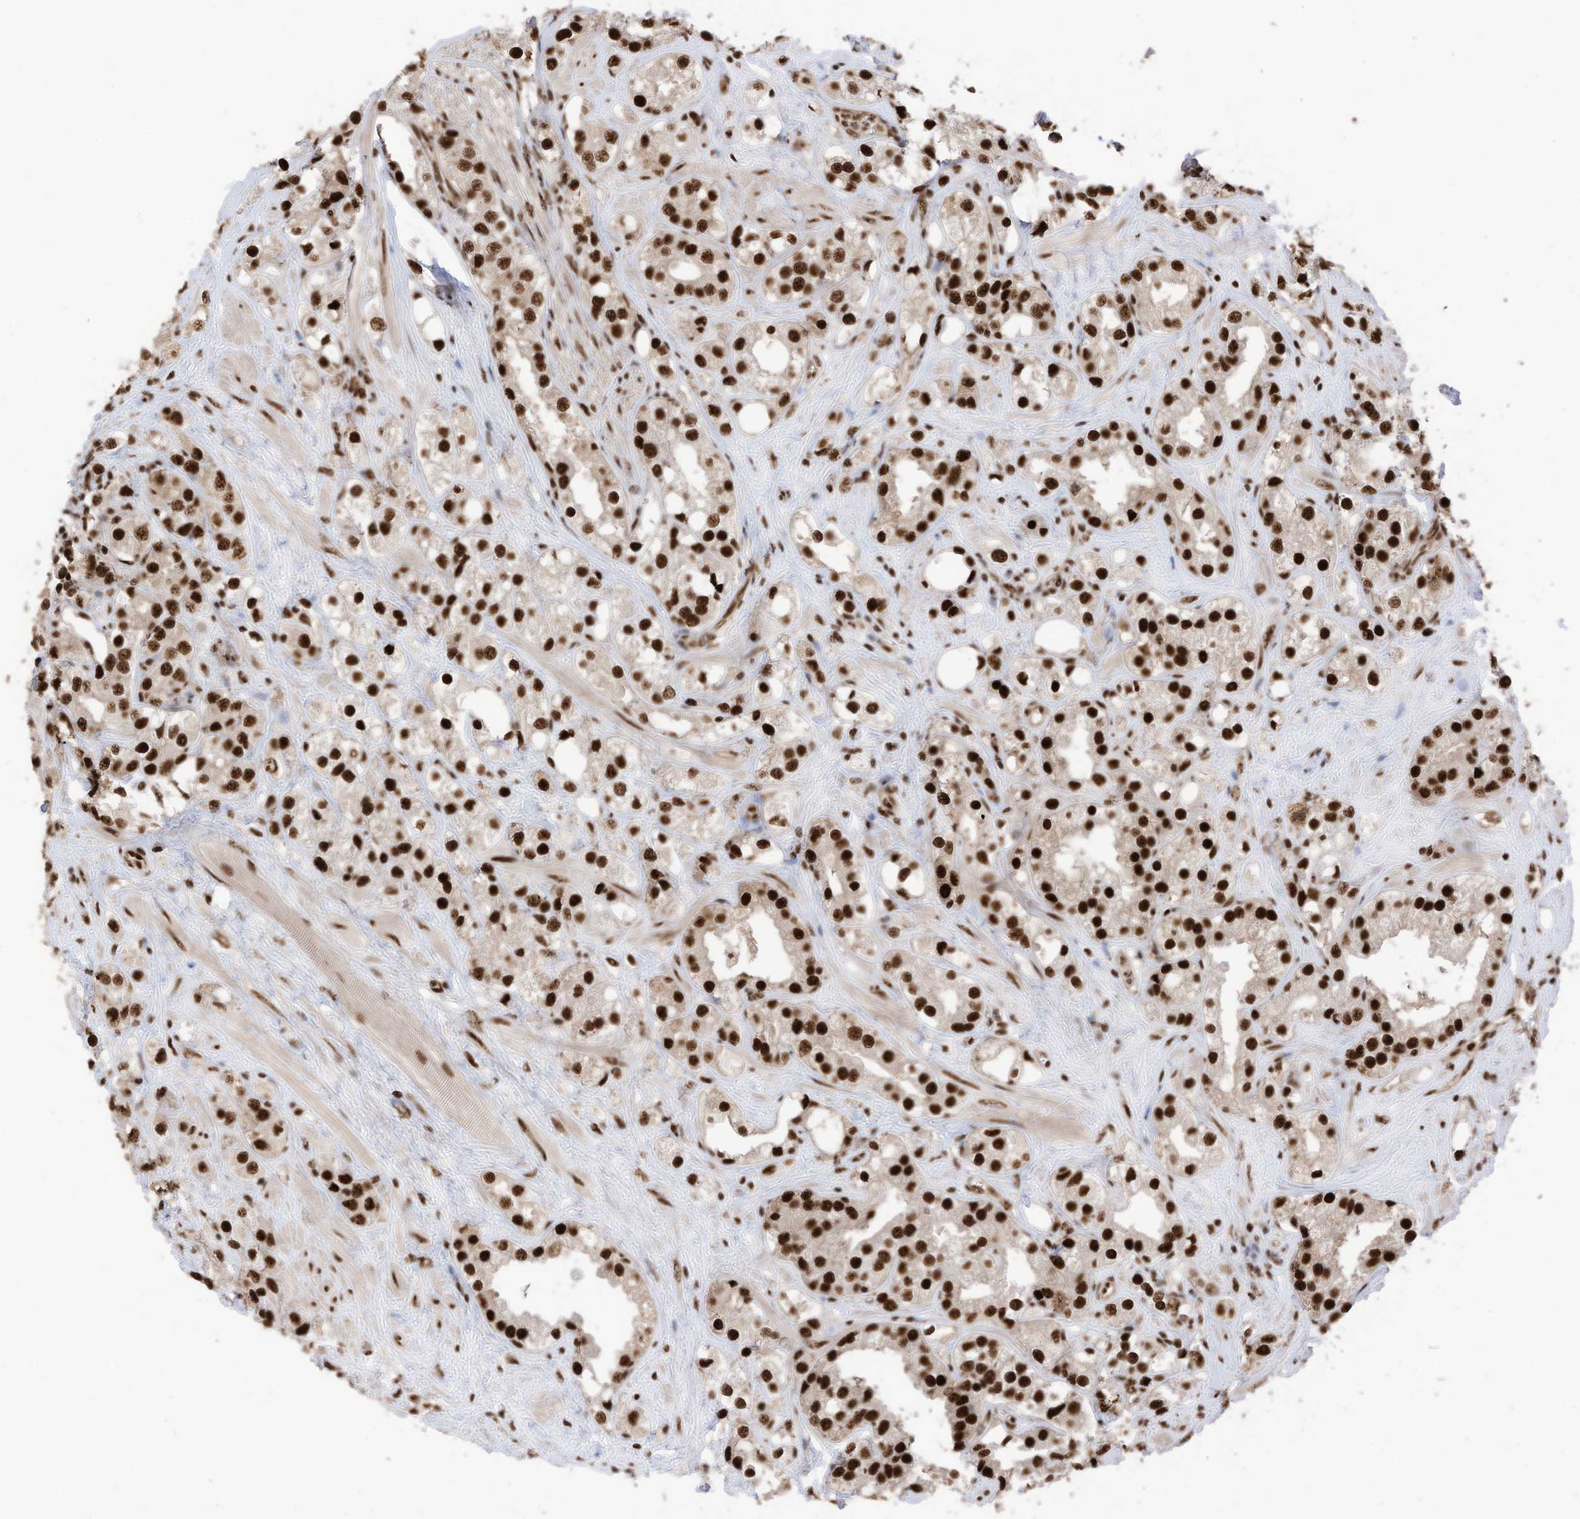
{"staining": {"intensity": "strong", "quantity": ">75%", "location": "nuclear"}, "tissue": "prostate cancer", "cell_type": "Tumor cells", "image_type": "cancer", "snomed": [{"axis": "morphology", "description": "Adenocarcinoma, NOS"}, {"axis": "topography", "description": "Prostate"}], "caption": "Strong nuclear protein positivity is appreciated in about >75% of tumor cells in adenocarcinoma (prostate). (DAB IHC with brightfield microscopy, high magnification).", "gene": "SF3A3", "patient": {"sex": "male", "age": 79}}